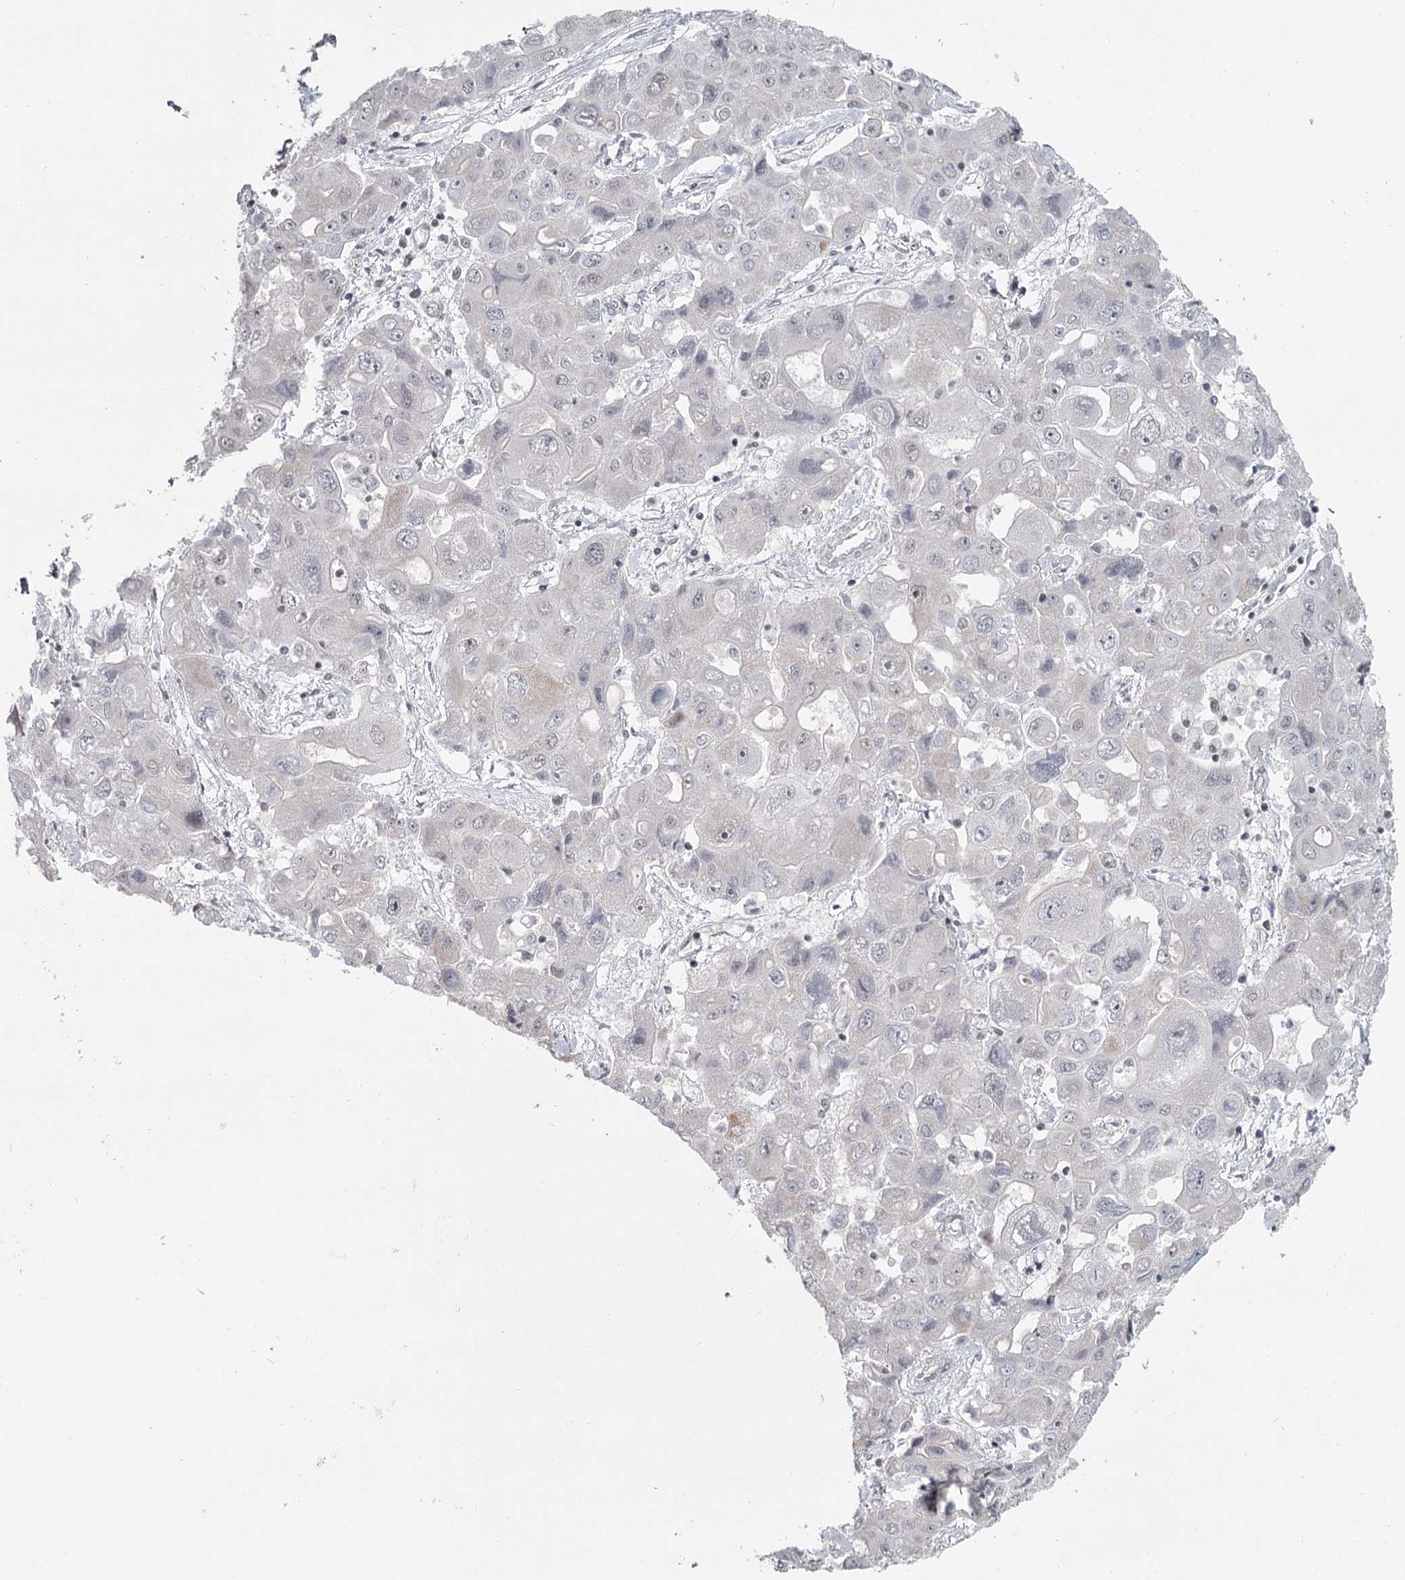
{"staining": {"intensity": "negative", "quantity": "none", "location": "none"}, "tissue": "liver cancer", "cell_type": "Tumor cells", "image_type": "cancer", "snomed": [{"axis": "morphology", "description": "Cholangiocarcinoma"}, {"axis": "topography", "description": "Liver"}], "caption": "Human cholangiocarcinoma (liver) stained for a protein using IHC shows no staining in tumor cells.", "gene": "FAM13C", "patient": {"sex": "male", "age": 67}}